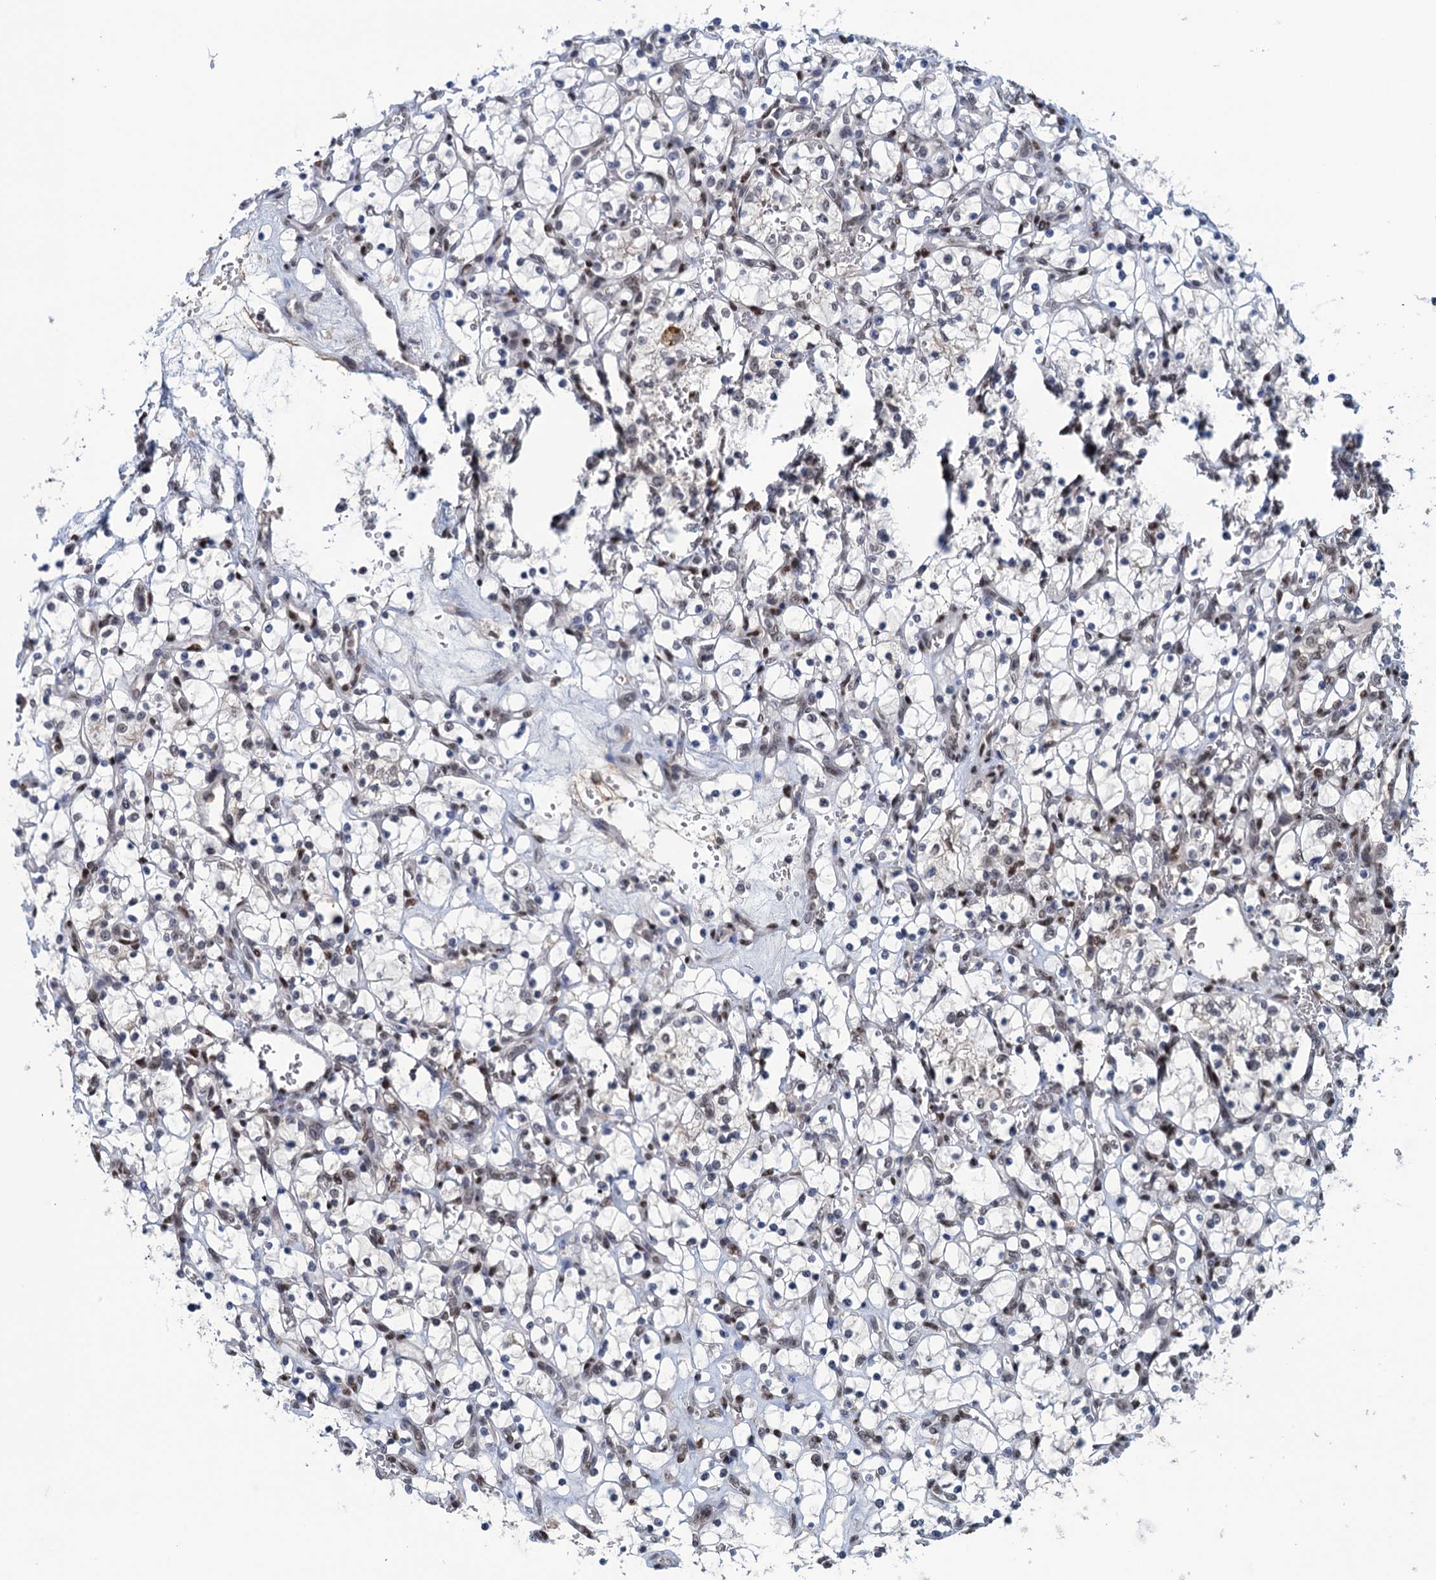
{"staining": {"intensity": "weak", "quantity": "25%-75%", "location": "nuclear"}, "tissue": "renal cancer", "cell_type": "Tumor cells", "image_type": "cancer", "snomed": [{"axis": "morphology", "description": "Adenocarcinoma, NOS"}, {"axis": "topography", "description": "Kidney"}], "caption": "Renal cancer stained with a brown dye exhibits weak nuclear positive staining in approximately 25%-75% of tumor cells.", "gene": "SAE1", "patient": {"sex": "female", "age": 69}}